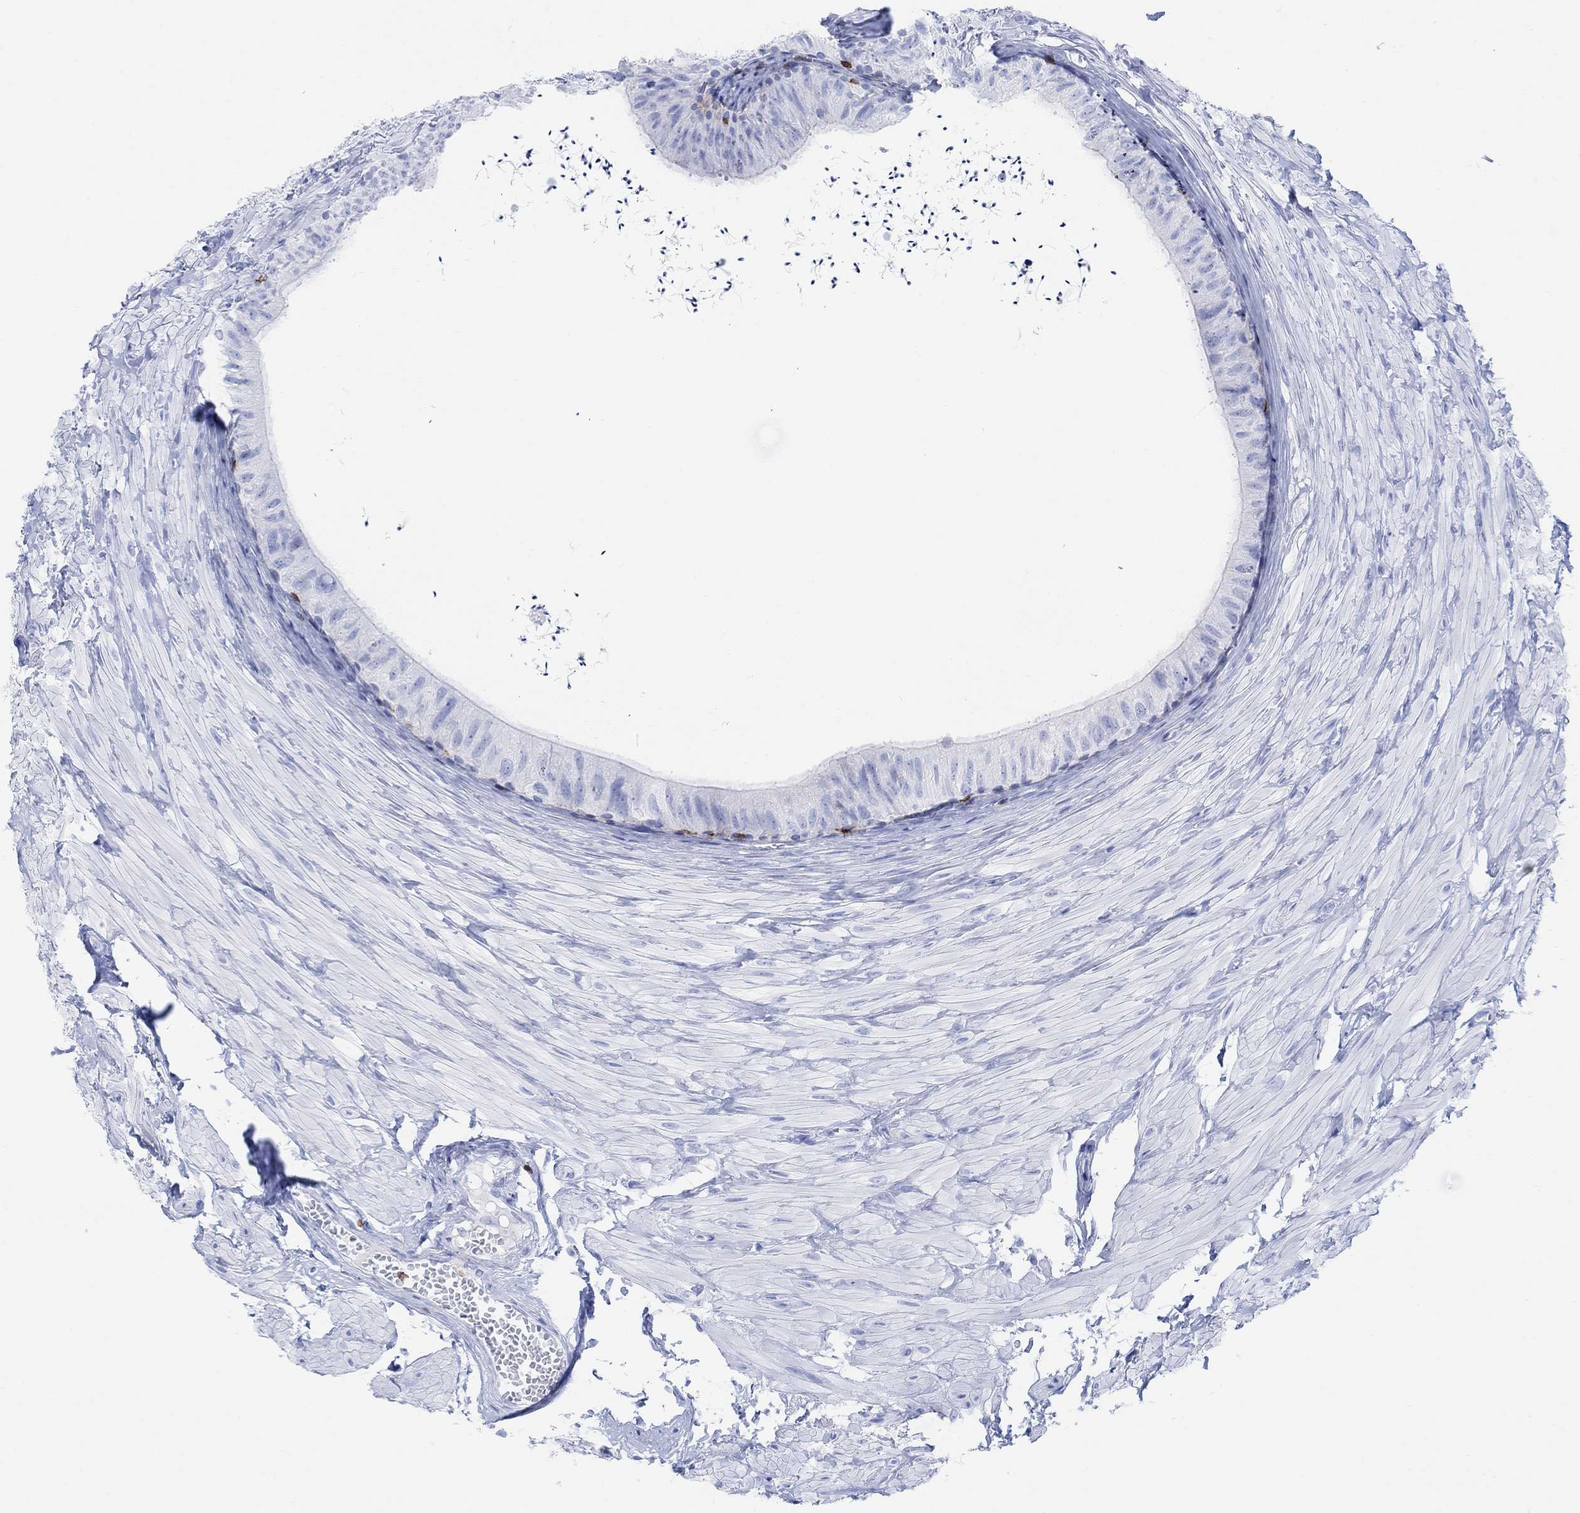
{"staining": {"intensity": "negative", "quantity": "none", "location": "none"}, "tissue": "epididymis", "cell_type": "Glandular cells", "image_type": "normal", "snomed": [{"axis": "morphology", "description": "Normal tissue, NOS"}, {"axis": "topography", "description": "Epididymis"}], "caption": "Epididymis stained for a protein using immunohistochemistry demonstrates no staining glandular cells.", "gene": "GPR65", "patient": {"sex": "male", "age": 32}}